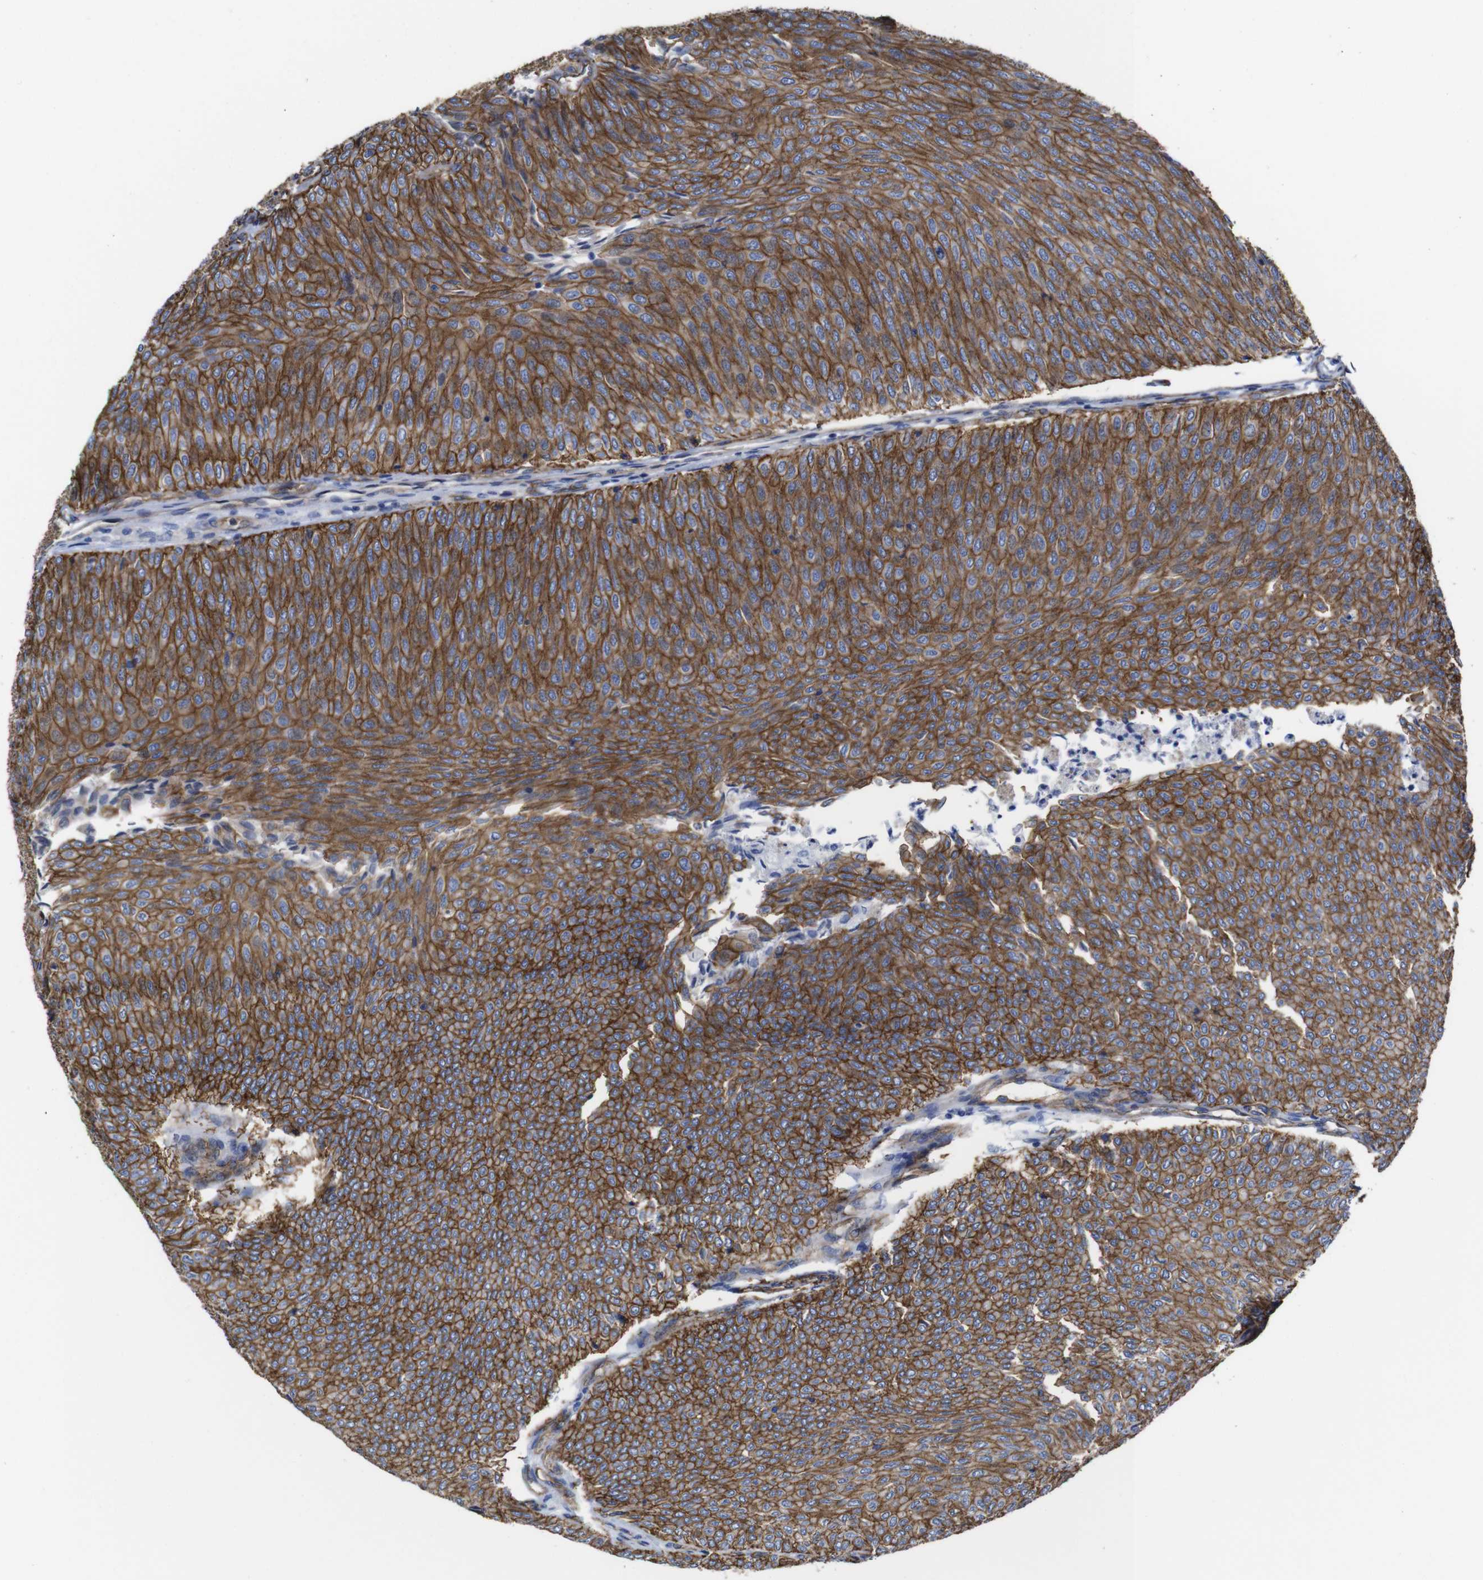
{"staining": {"intensity": "strong", "quantity": ">75%", "location": "cytoplasmic/membranous"}, "tissue": "urothelial cancer", "cell_type": "Tumor cells", "image_type": "cancer", "snomed": [{"axis": "morphology", "description": "Urothelial carcinoma, Low grade"}, {"axis": "topography", "description": "Urinary bladder"}], "caption": "Strong cytoplasmic/membranous expression for a protein is identified in approximately >75% of tumor cells of urothelial carcinoma (low-grade) using IHC.", "gene": "SPTBN1", "patient": {"sex": "male", "age": 78}}